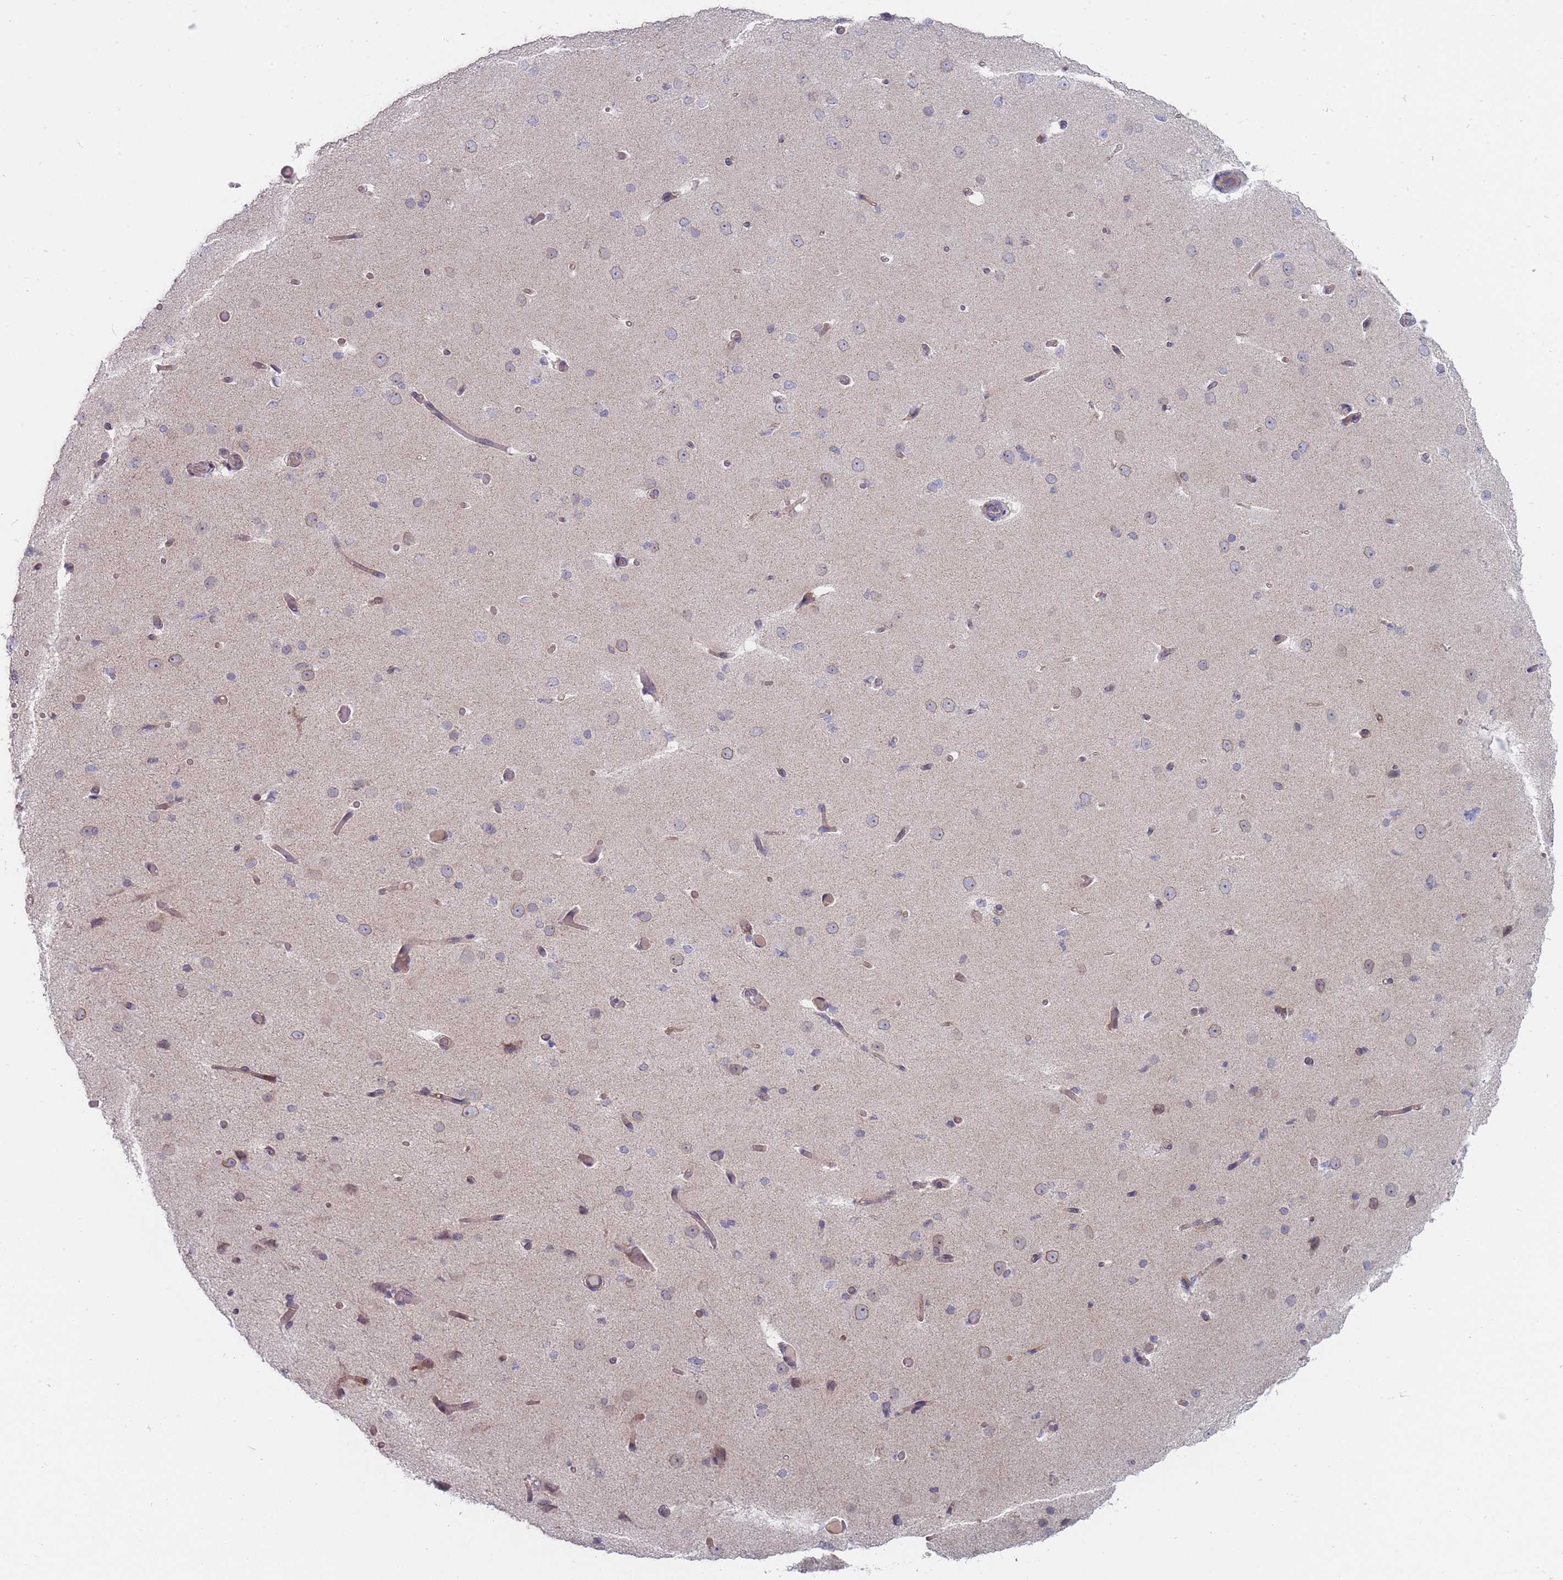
{"staining": {"intensity": "moderate", "quantity": "<25%", "location": "cytoplasmic/membranous"}, "tissue": "cerebral cortex", "cell_type": "Endothelial cells", "image_type": "normal", "snomed": [{"axis": "morphology", "description": "Normal tissue, NOS"}, {"axis": "morphology", "description": "Inflammation, NOS"}, {"axis": "topography", "description": "Cerebral cortex"}], "caption": "Approximately <25% of endothelial cells in benign cerebral cortex display moderate cytoplasmic/membranous protein expression as visualized by brown immunohistochemical staining.", "gene": "PCDH12", "patient": {"sex": "male", "age": 6}}